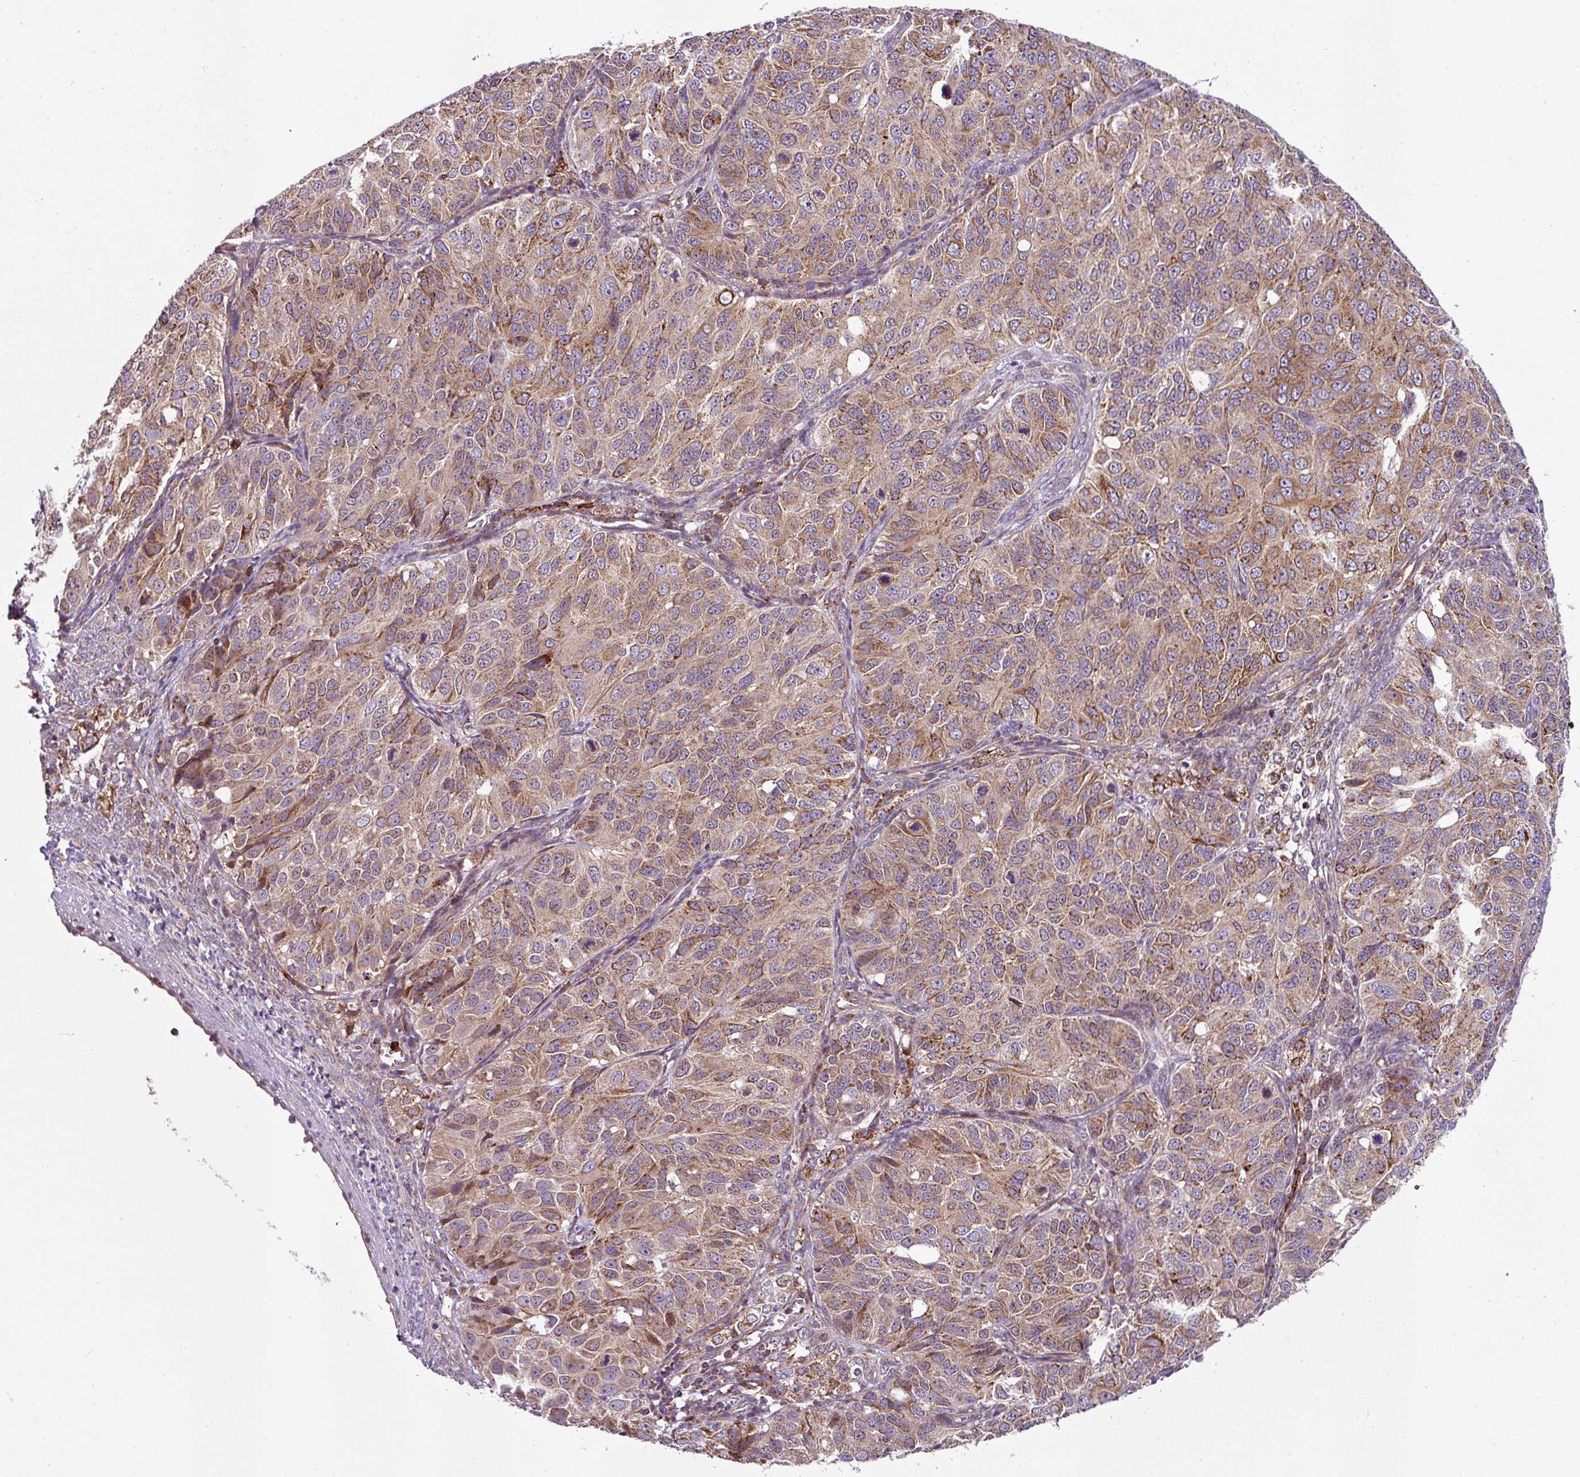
{"staining": {"intensity": "moderate", "quantity": ">75%", "location": "cytoplasmic/membranous"}, "tissue": "ovarian cancer", "cell_type": "Tumor cells", "image_type": "cancer", "snomed": [{"axis": "morphology", "description": "Carcinoma, endometroid"}, {"axis": "topography", "description": "Ovary"}], "caption": "Moderate cytoplasmic/membranous protein expression is present in about >75% of tumor cells in ovarian endometroid carcinoma. The protein is shown in brown color, while the nuclei are stained blue.", "gene": "PRELID3B", "patient": {"sex": "female", "age": 51}}